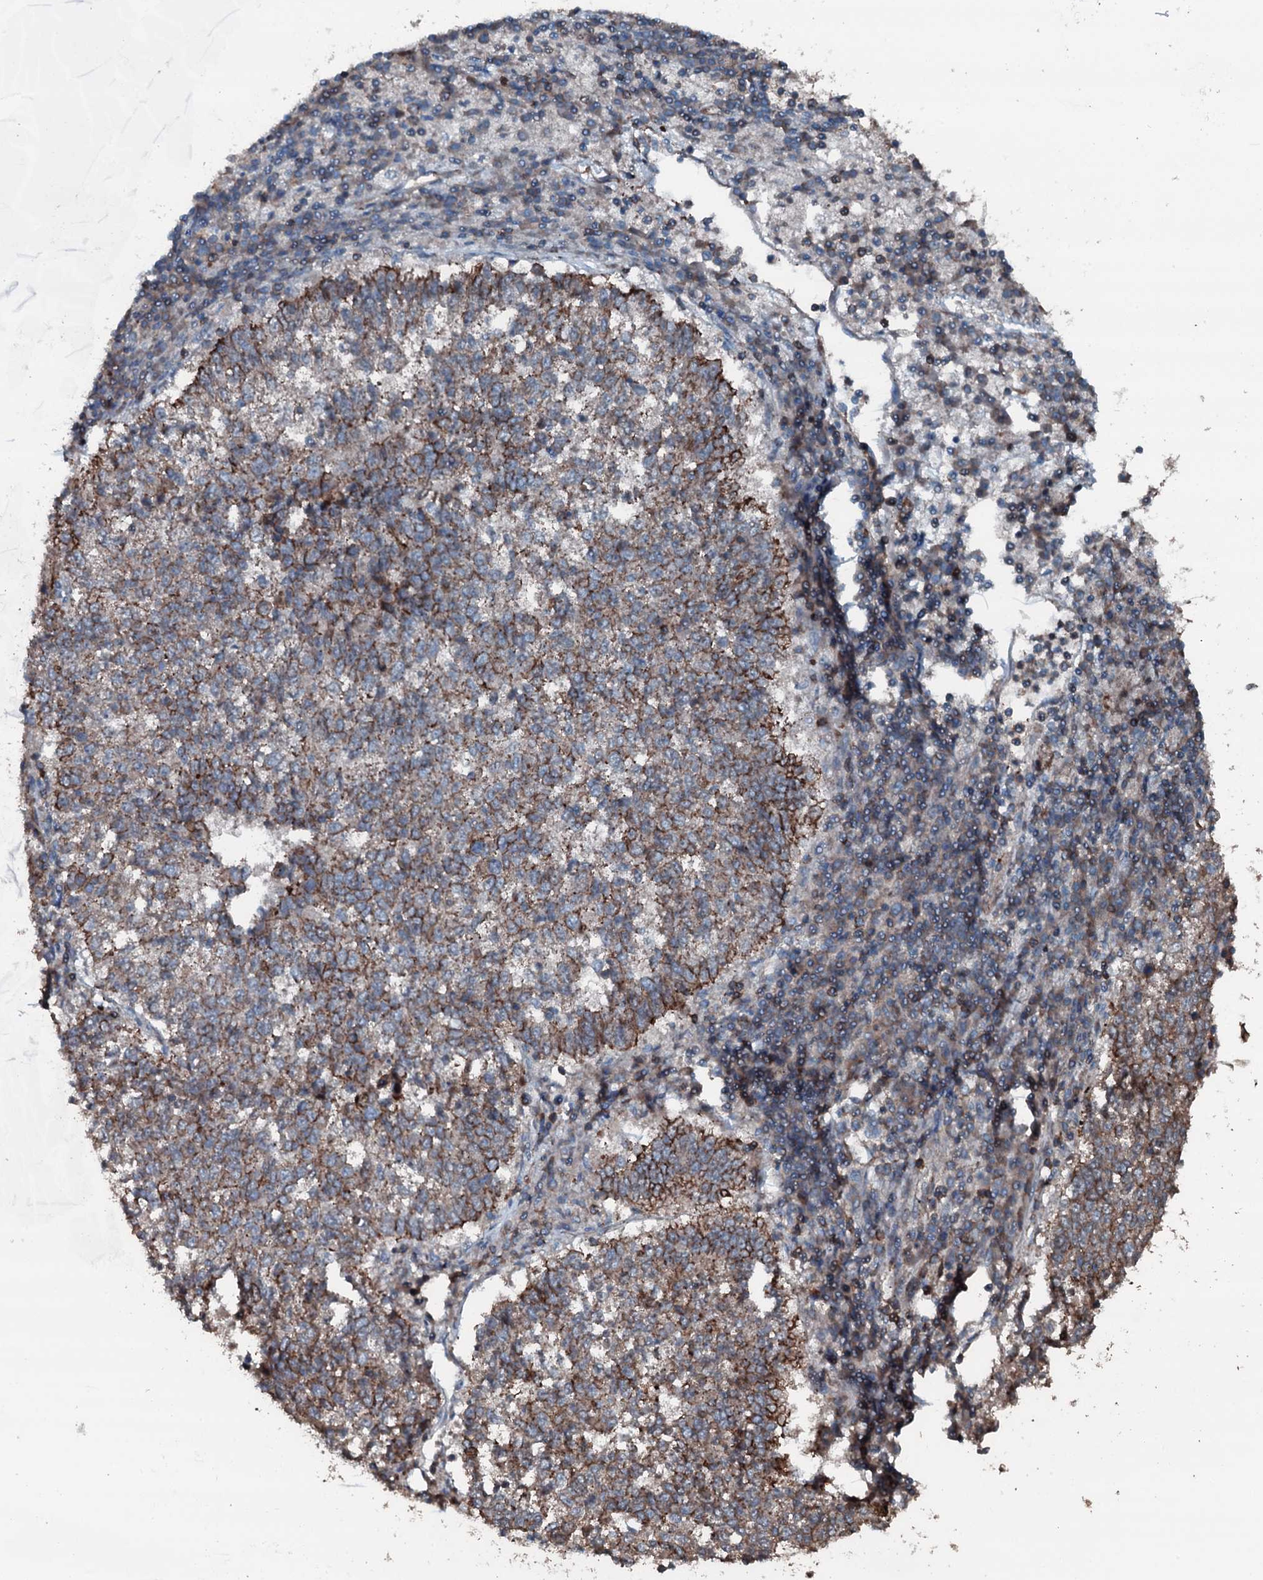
{"staining": {"intensity": "weak", "quantity": ">75%", "location": "cytoplasmic/membranous"}, "tissue": "lung cancer", "cell_type": "Tumor cells", "image_type": "cancer", "snomed": [{"axis": "morphology", "description": "Squamous cell carcinoma, NOS"}, {"axis": "topography", "description": "Lung"}], "caption": "IHC of lung squamous cell carcinoma displays low levels of weak cytoplasmic/membranous expression in approximately >75% of tumor cells.", "gene": "SLC25A38", "patient": {"sex": "male", "age": 73}}